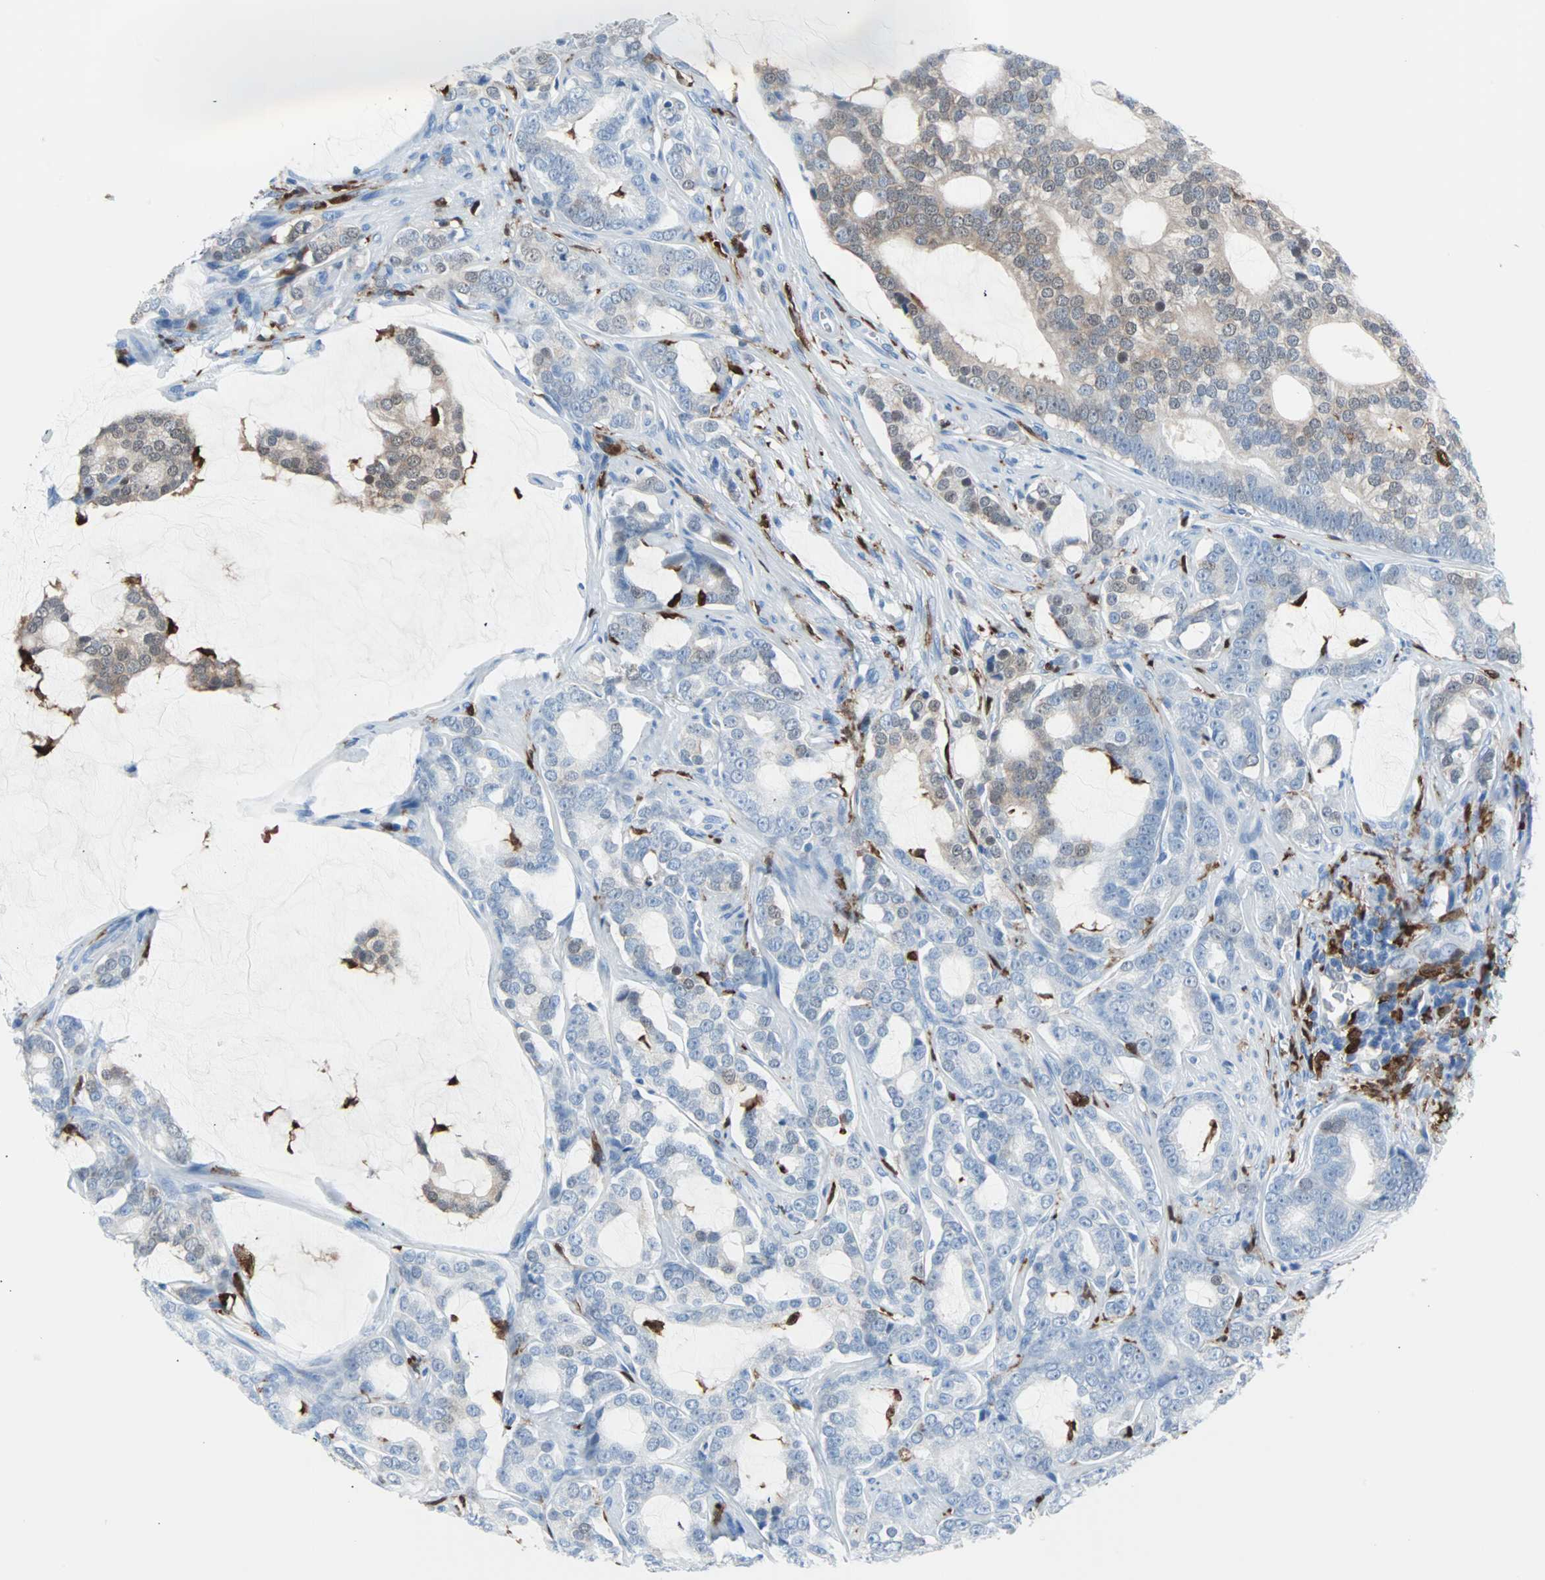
{"staining": {"intensity": "weak", "quantity": "<25%", "location": "cytoplasmic/membranous"}, "tissue": "prostate cancer", "cell_type": "Tumor cells", "image_type": "cancer", "snomed": [{"axis": "morphology", "description": "Adenocarcinoma, Low grade"}, {"axis": "topography", "description": "Prostate"}], "caption": "Tumor cells show no significant expression in prostate cancer (low-grade adenocarcinoma).", "gene": "SYK", "patient": {"sex": "male", "age": 58}}